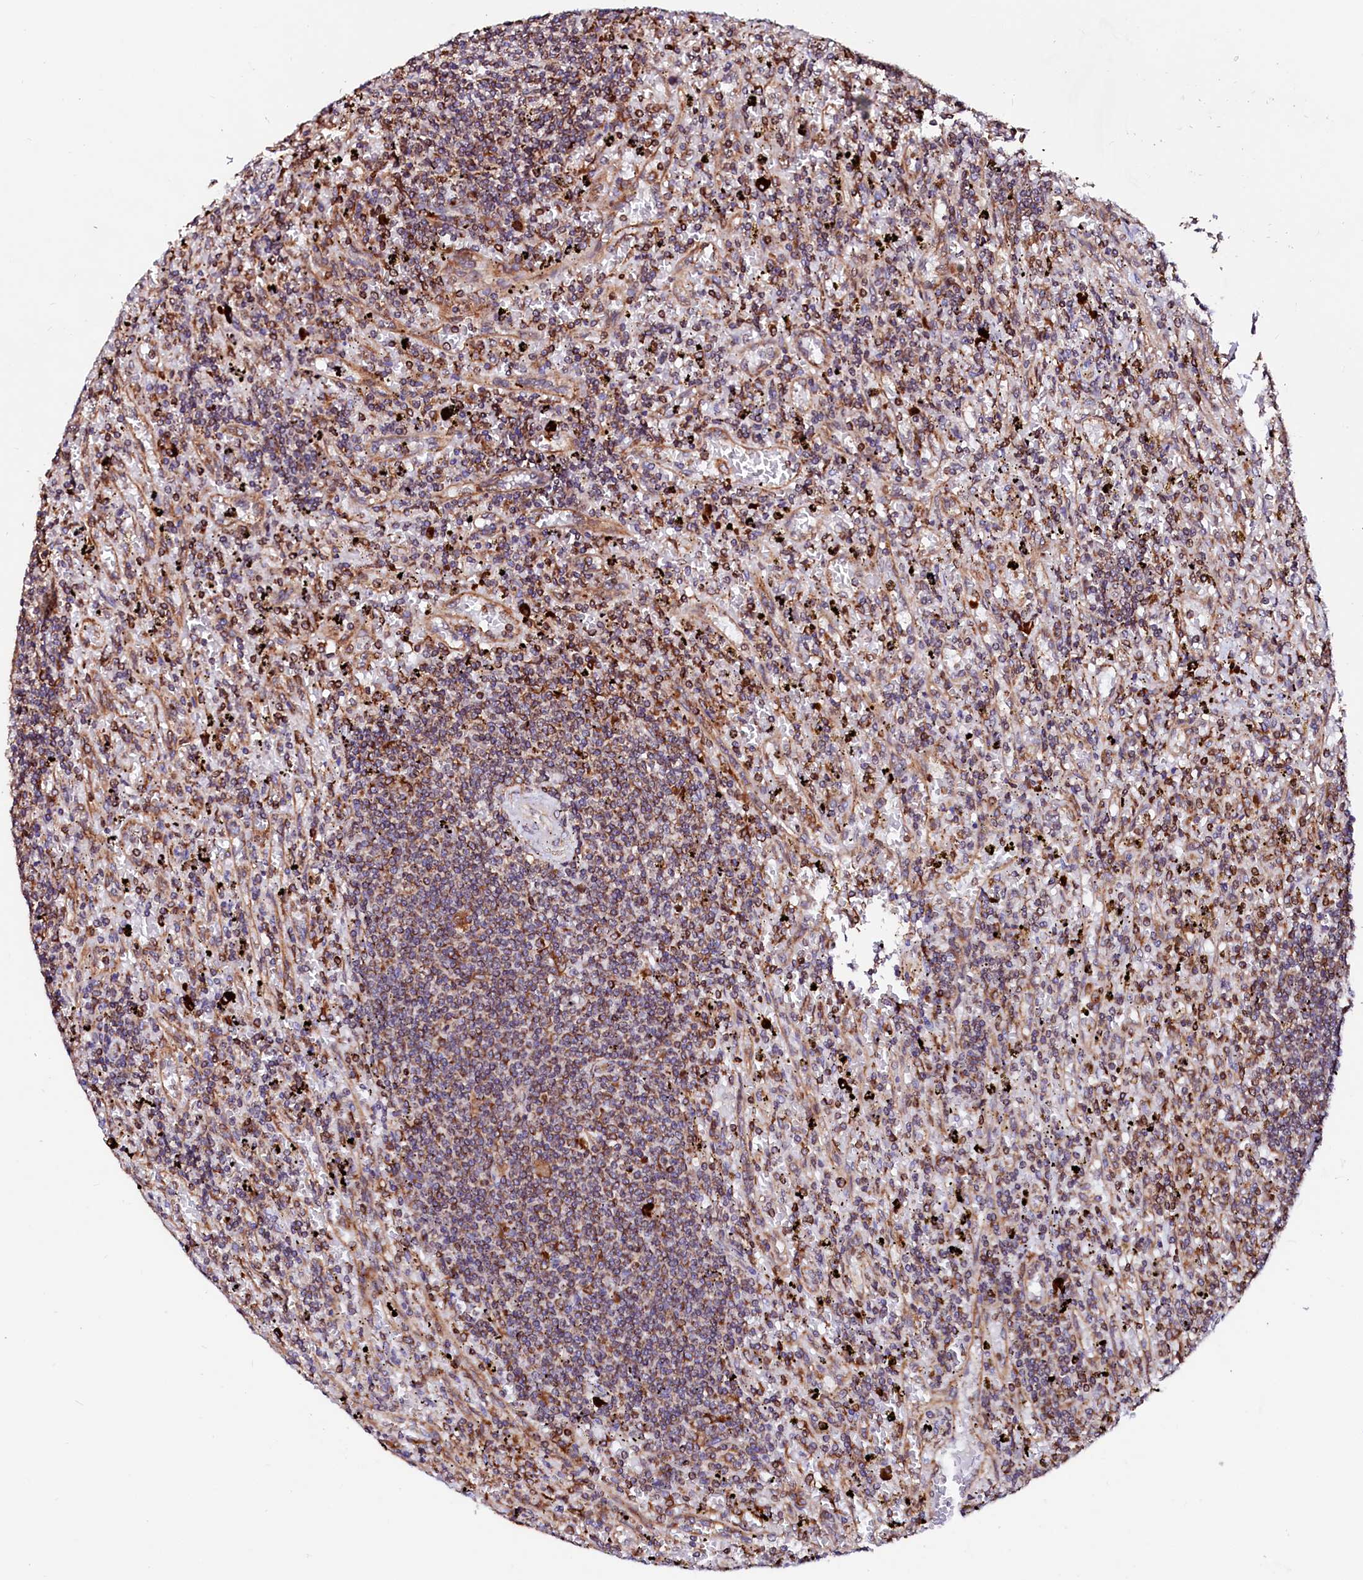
{"staining": {"intensity": "moderate", "quantity": ">75%", "location": "cytoplasmic/membranous"}, "tissue": "lymphoma", "cell_type": "Tumor cells", "image_type": "cancer", "snomed": [{"axis": "morphology", "description": "Malignant lymphoma, non-Hodgkin's type, Low grade"}, {"axis": "topography", "description": "Spleen"}], "caption": "This image shows immunohistochemistry staining of human low-grade malignant lymphoma, non-Hodgkin's type, with medium moderate cytoplasmic/membranous staining in approximately >75% of tumor cells.", "gene": "DERL1", "patient": {"sex": "male", "age": 76}}